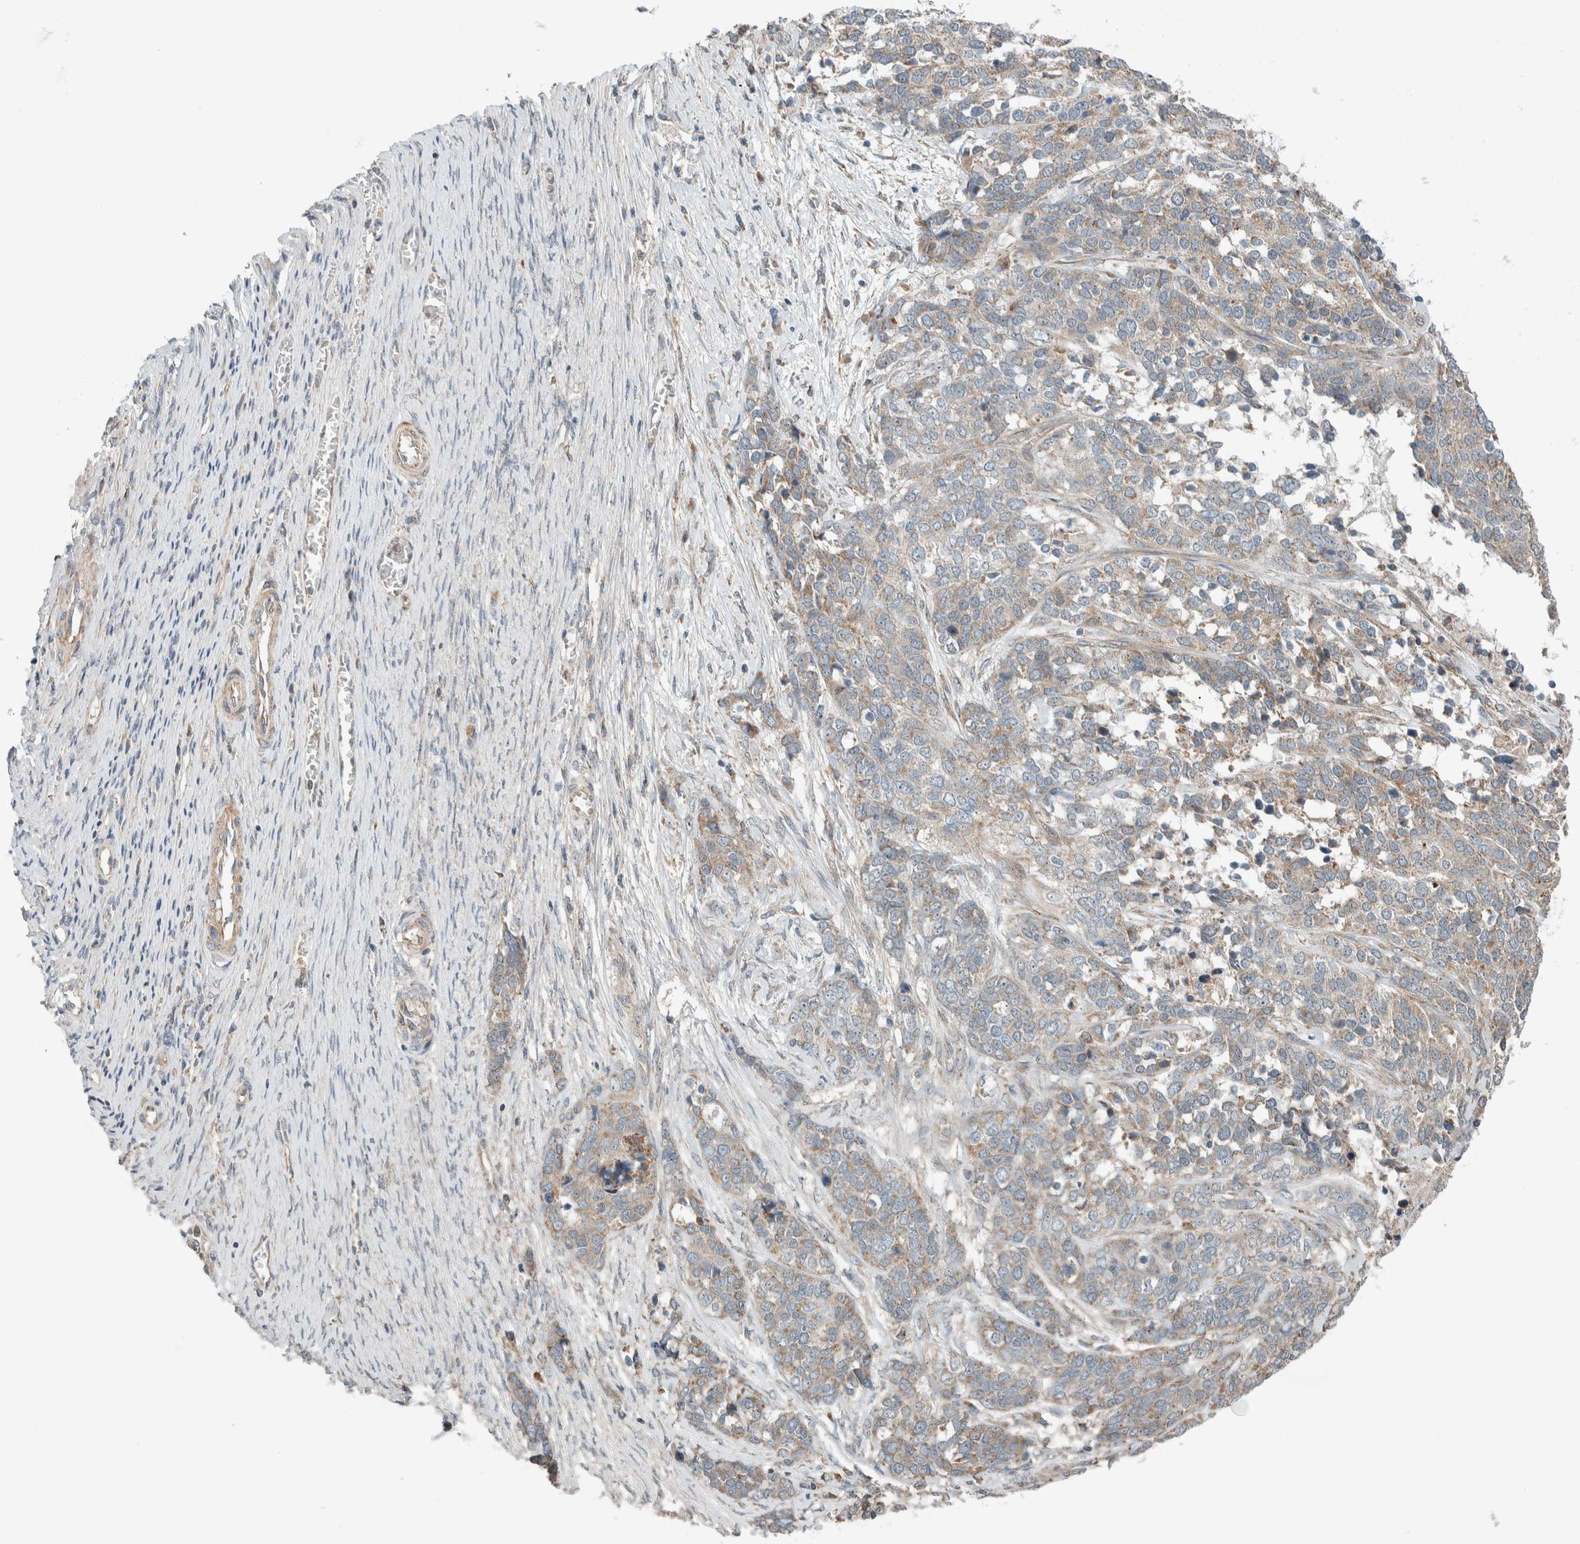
{"staining": {"intensity": "weak", "quantity": ">75%", "location": "cytoplasmic/membranous,nuclear"}, "tissue": "ovarian cancer", "cell_type": "Tumor cells", "image_type": "cancer", "snomed": [{"axis": "morphology", "description": "Cystadenocarcinoma, serous, NOS"}, {"axis": "topography", "description": "Ovary"}], "caption": "Ovarian cancer (serous cystadenocarcinoma) stained with a protein marker demonstrates weak staining in tumor cells.", "gene": "SLFN12L", "patient": {"sex": "female", "age": 44}}